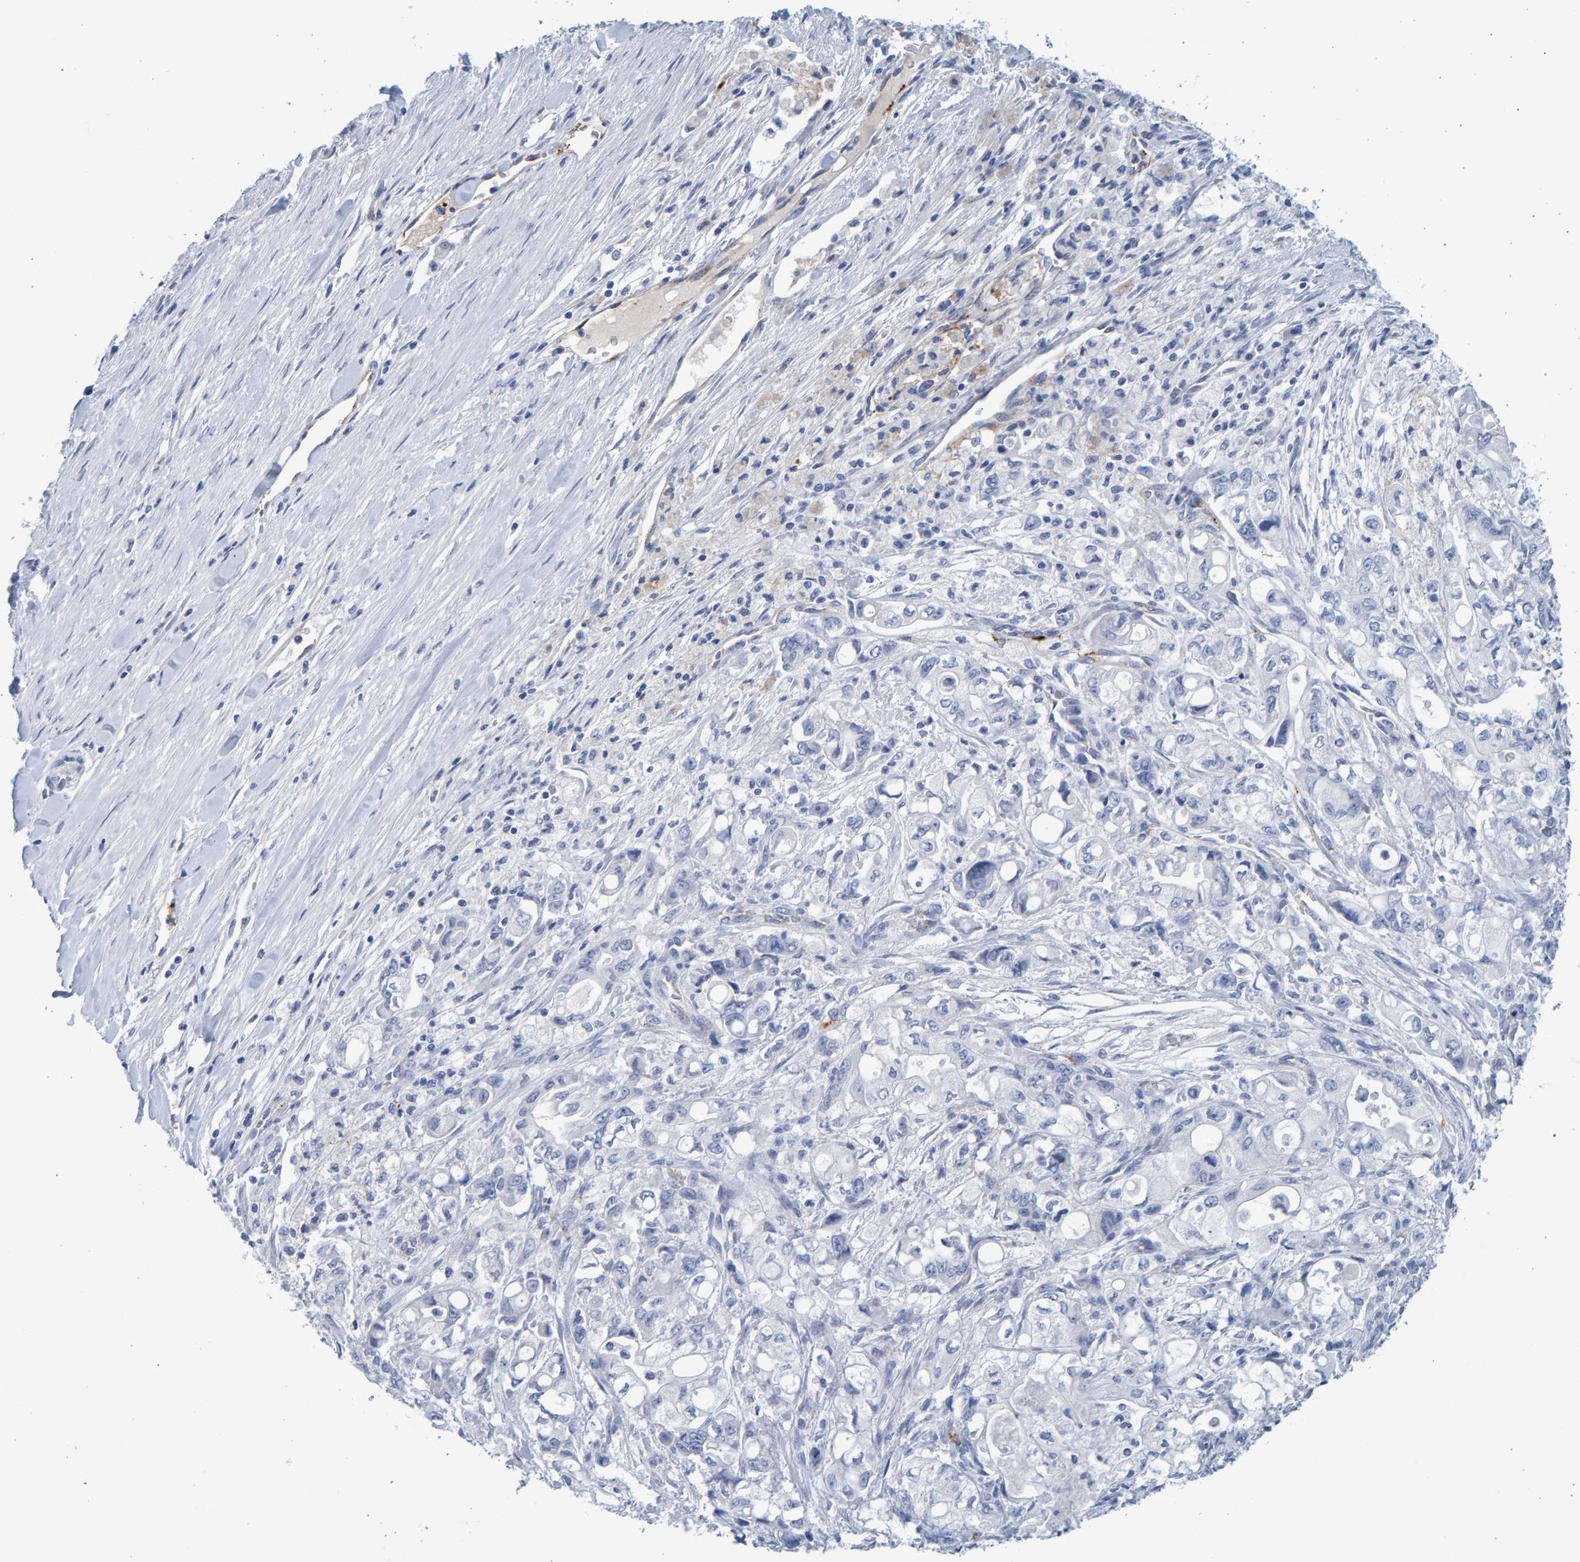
{"staining": {"intensity": "negative", "quantity": "none", "location": "none"}, "tissue": "pancreatic cancer", "cell_type": "Tumor cells", "image_type": "cancer", "snomed": [{"axis": "morphology", "description": "Adenocarcinoma, NOS"}, {"axis": "topography", "description": "Pancreas"}], "caption": "There is no significant expression in tumor cells of pancreatic adenocarcinoma.", "gene": "SLC34A3", "patient": {"sex": "male", "age": 79}}